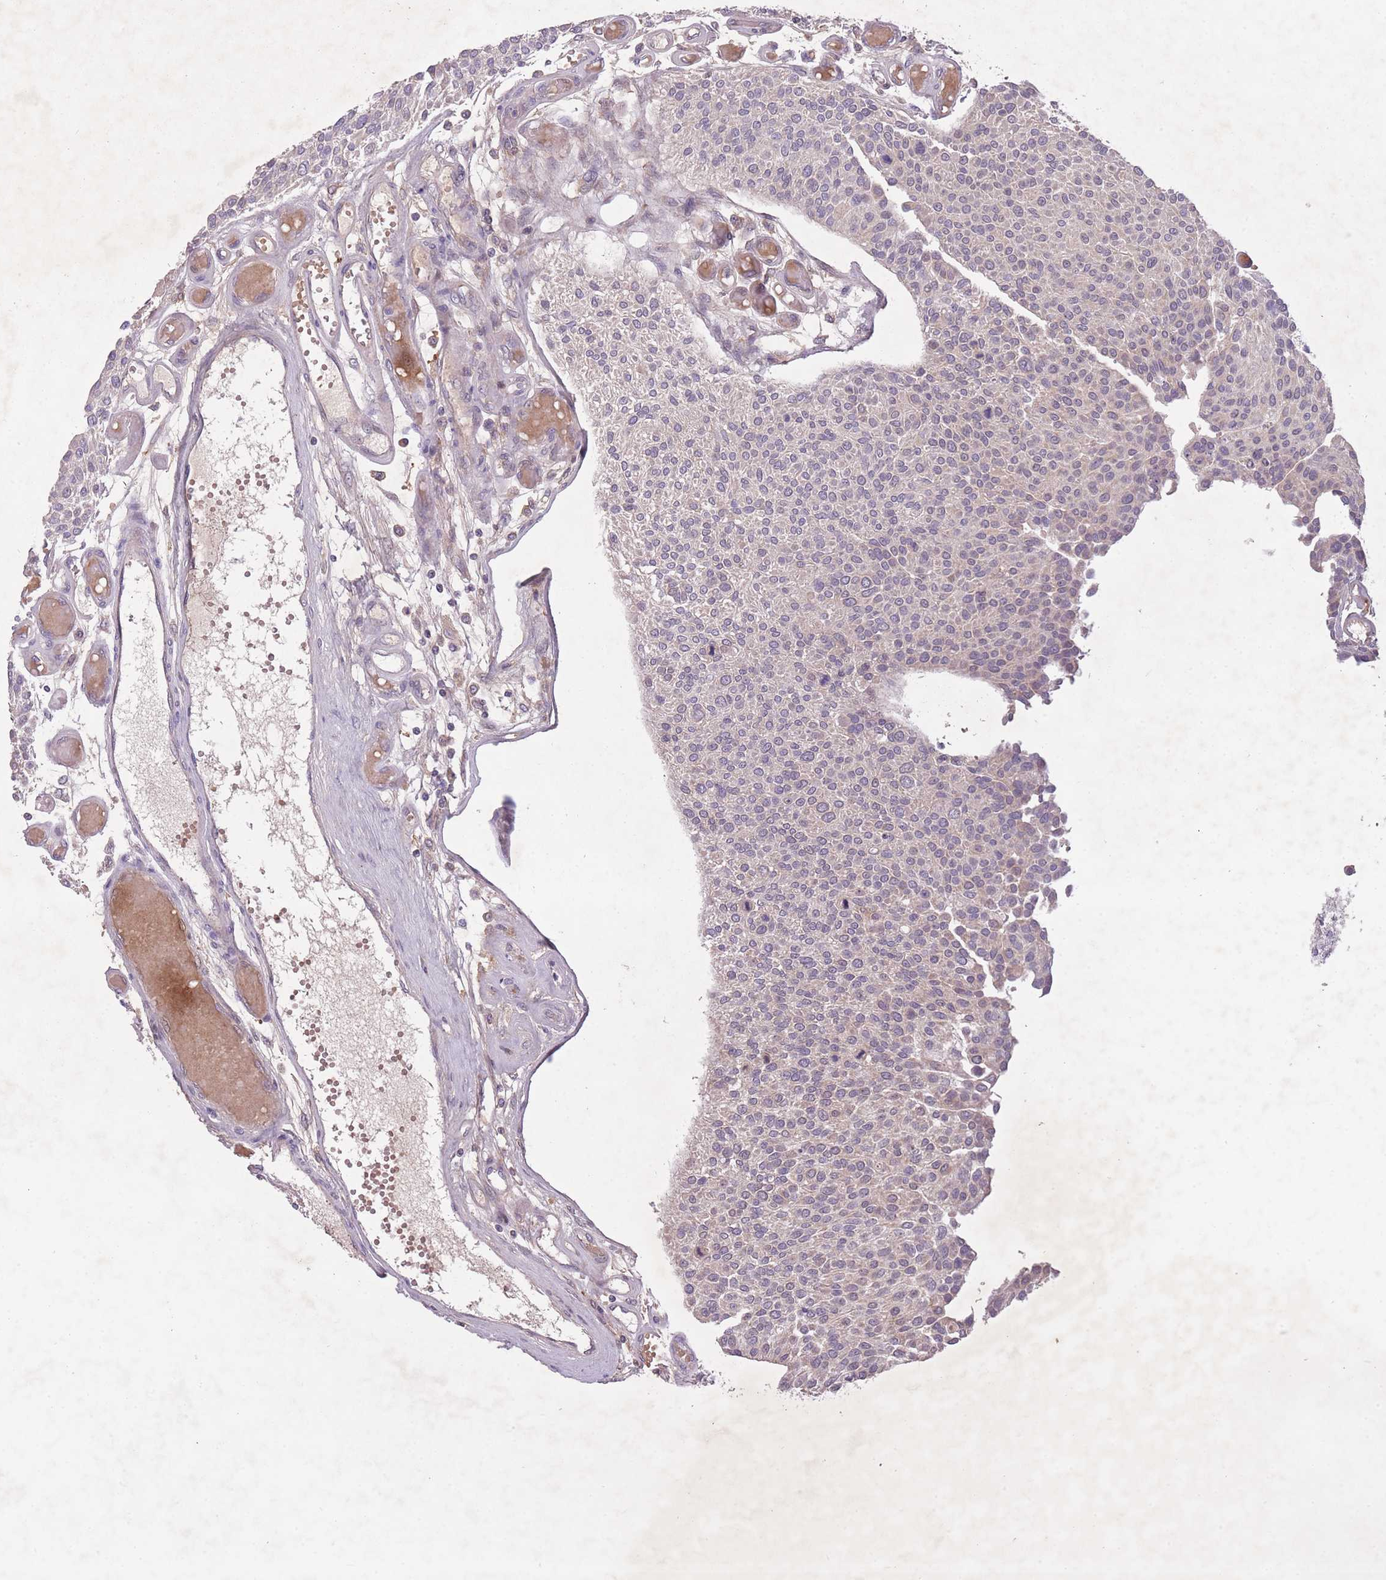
{"staining": {"intensity": "negative", "quantity": "none", "location": "none"}, "tissue": "urothelial cancer", "cell_type": "Tumor cells", "image_type": "cancer", "snomed": [{"axis": "morphology", "description": "Urothelial carcinoma, NOS"}, {"axis": "topography", "description": "Urinary bladder"}], "caption": "IHC histopathology image of human urothelial cancer stained for a protein (brown), which reveals no staining in tumor cells.", "gene": "OR2V2", "patient": {"sex": "male", "age": 55}}